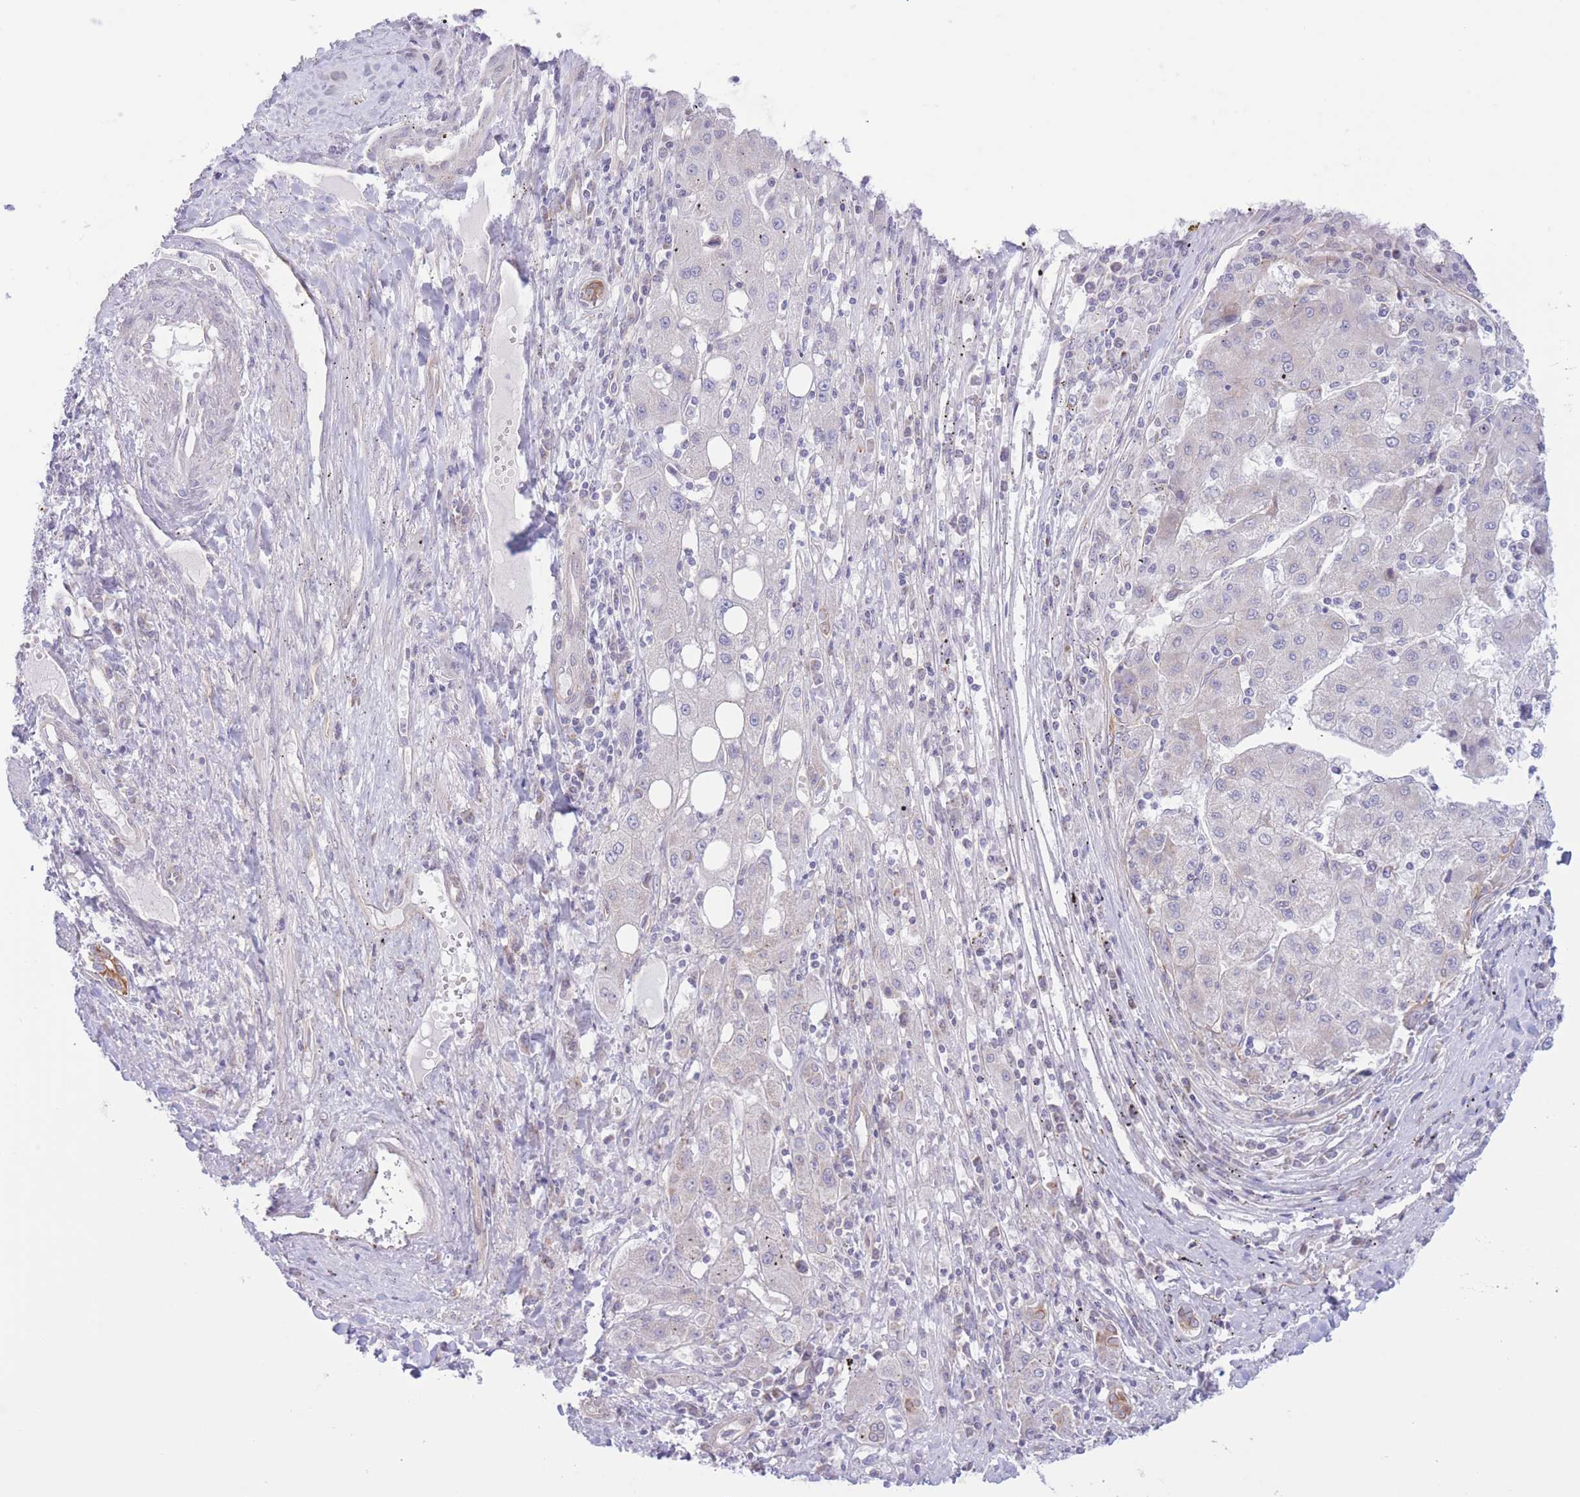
{"staining": {"intensity": "negative", "quantity": "none", "location": "none"}, "tissue": "liver cancer", "cell_type": "Tumor cells", "image_type": "cancer", "snomed": [{"axis": "morphology", "description": "Carcinoma, Hepatocellular, NOS"}, {"axis": "topography", "description": "Liver"}], "caption": "Tumor cells show no significant expression in liver hepatocellular carcinoma. (Immunohistochemistry (ihc), brightfield microscopy, high magnification).", "gene": "MRPS31", "patient": {"sex": "male", "age": 72}}